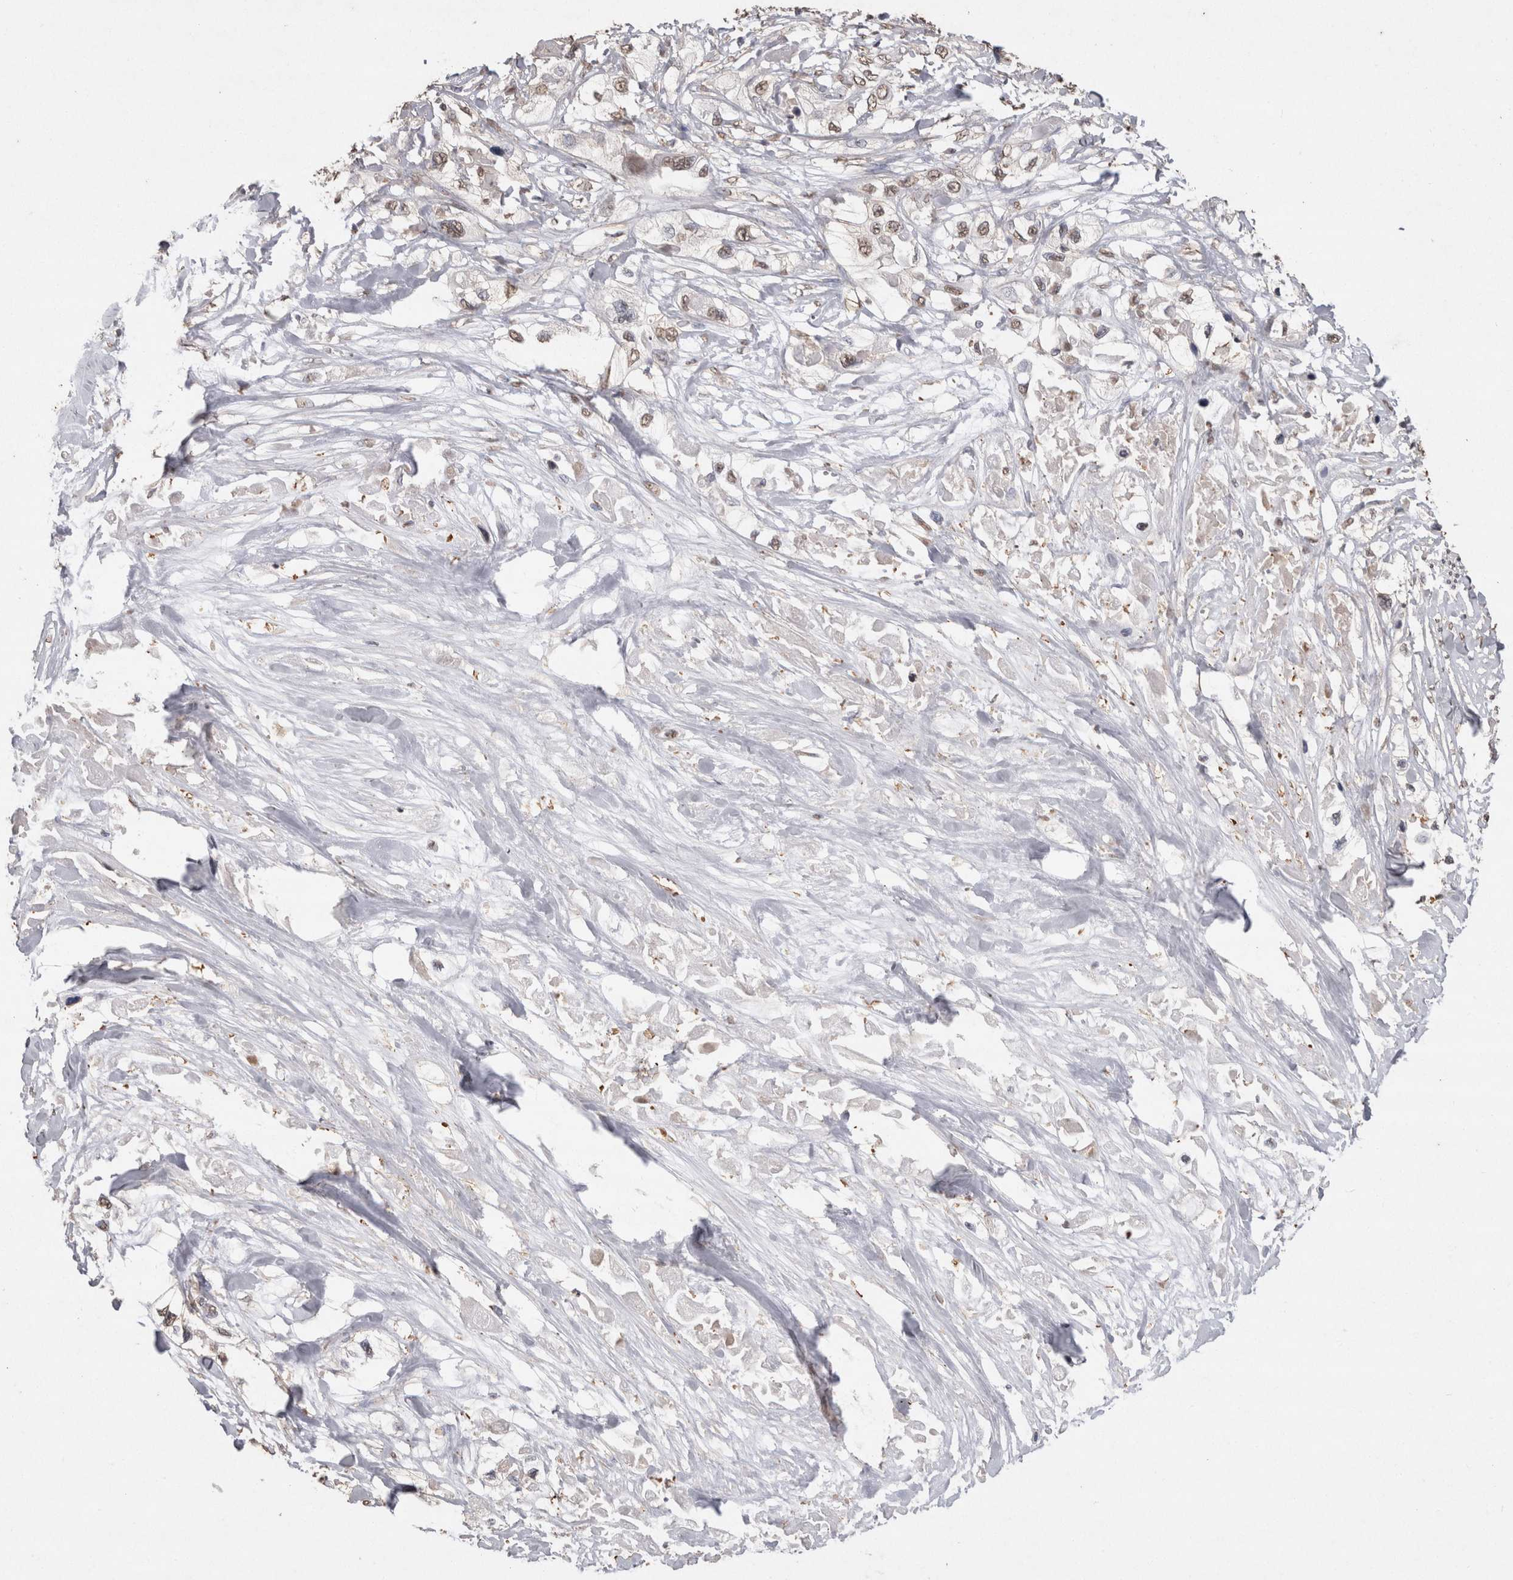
{"staining": {"intensity": "weak", "quantity": ">75%", "location": "nuclear"}, "tissue": "pancreatic cancer", "cell_type": "Tumor cells", "image_type": "cancer", "snomed": [{"axis": "morphology", "description": "Adenocarcinoma, NOS"}, {"axis": "topography", "description": "Pancreas"}], "caption": "Adenocarcinoma (pancreatic) stained for a protein displays weak nuclear positivity in tumor cells.", "gene": "CRELD2", "patient": {"sex": "female", "age": 70}}